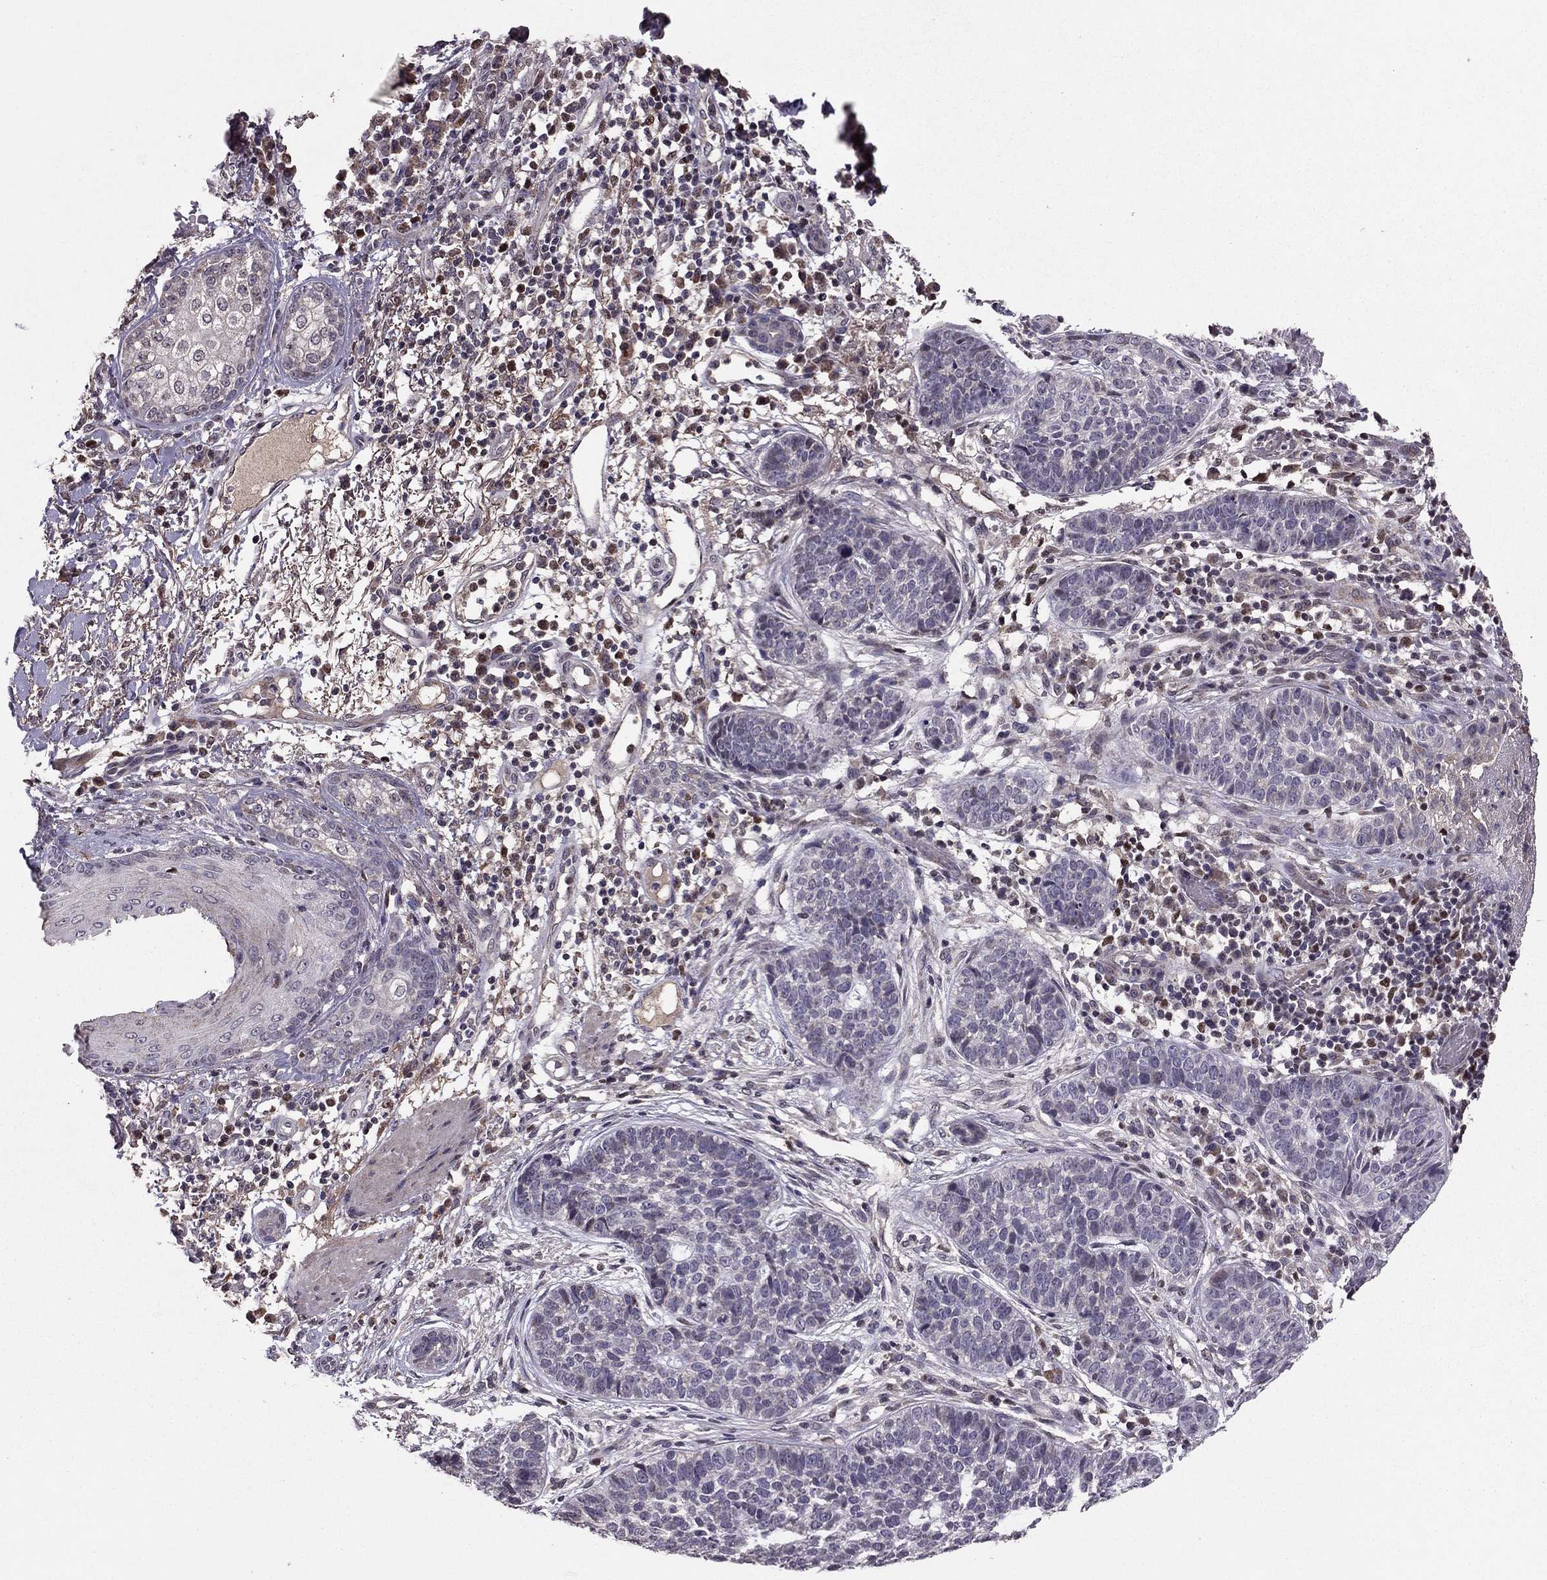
{"staining": {"intensity": "negative", "quantity": "none", "location": "none"}, "tissue": "skin cancer", "cell_type": "Tumor cells", "image_type": "cancer", "snomed": [{"axis": "morphology", "description": "Squamous cell carcinoma, NOS"}, {"axis": "topography", "description": "Skin"}], "caption": "High magnification brightfield microscopy of skin cancer (squamous cell carcinoma) stained with DAB (brown) and counterstained with hematoxylin (blue): tumor cells show no significant expression.", "gene": "HCN1", "patient": {"sex": "male", "age": 88}}